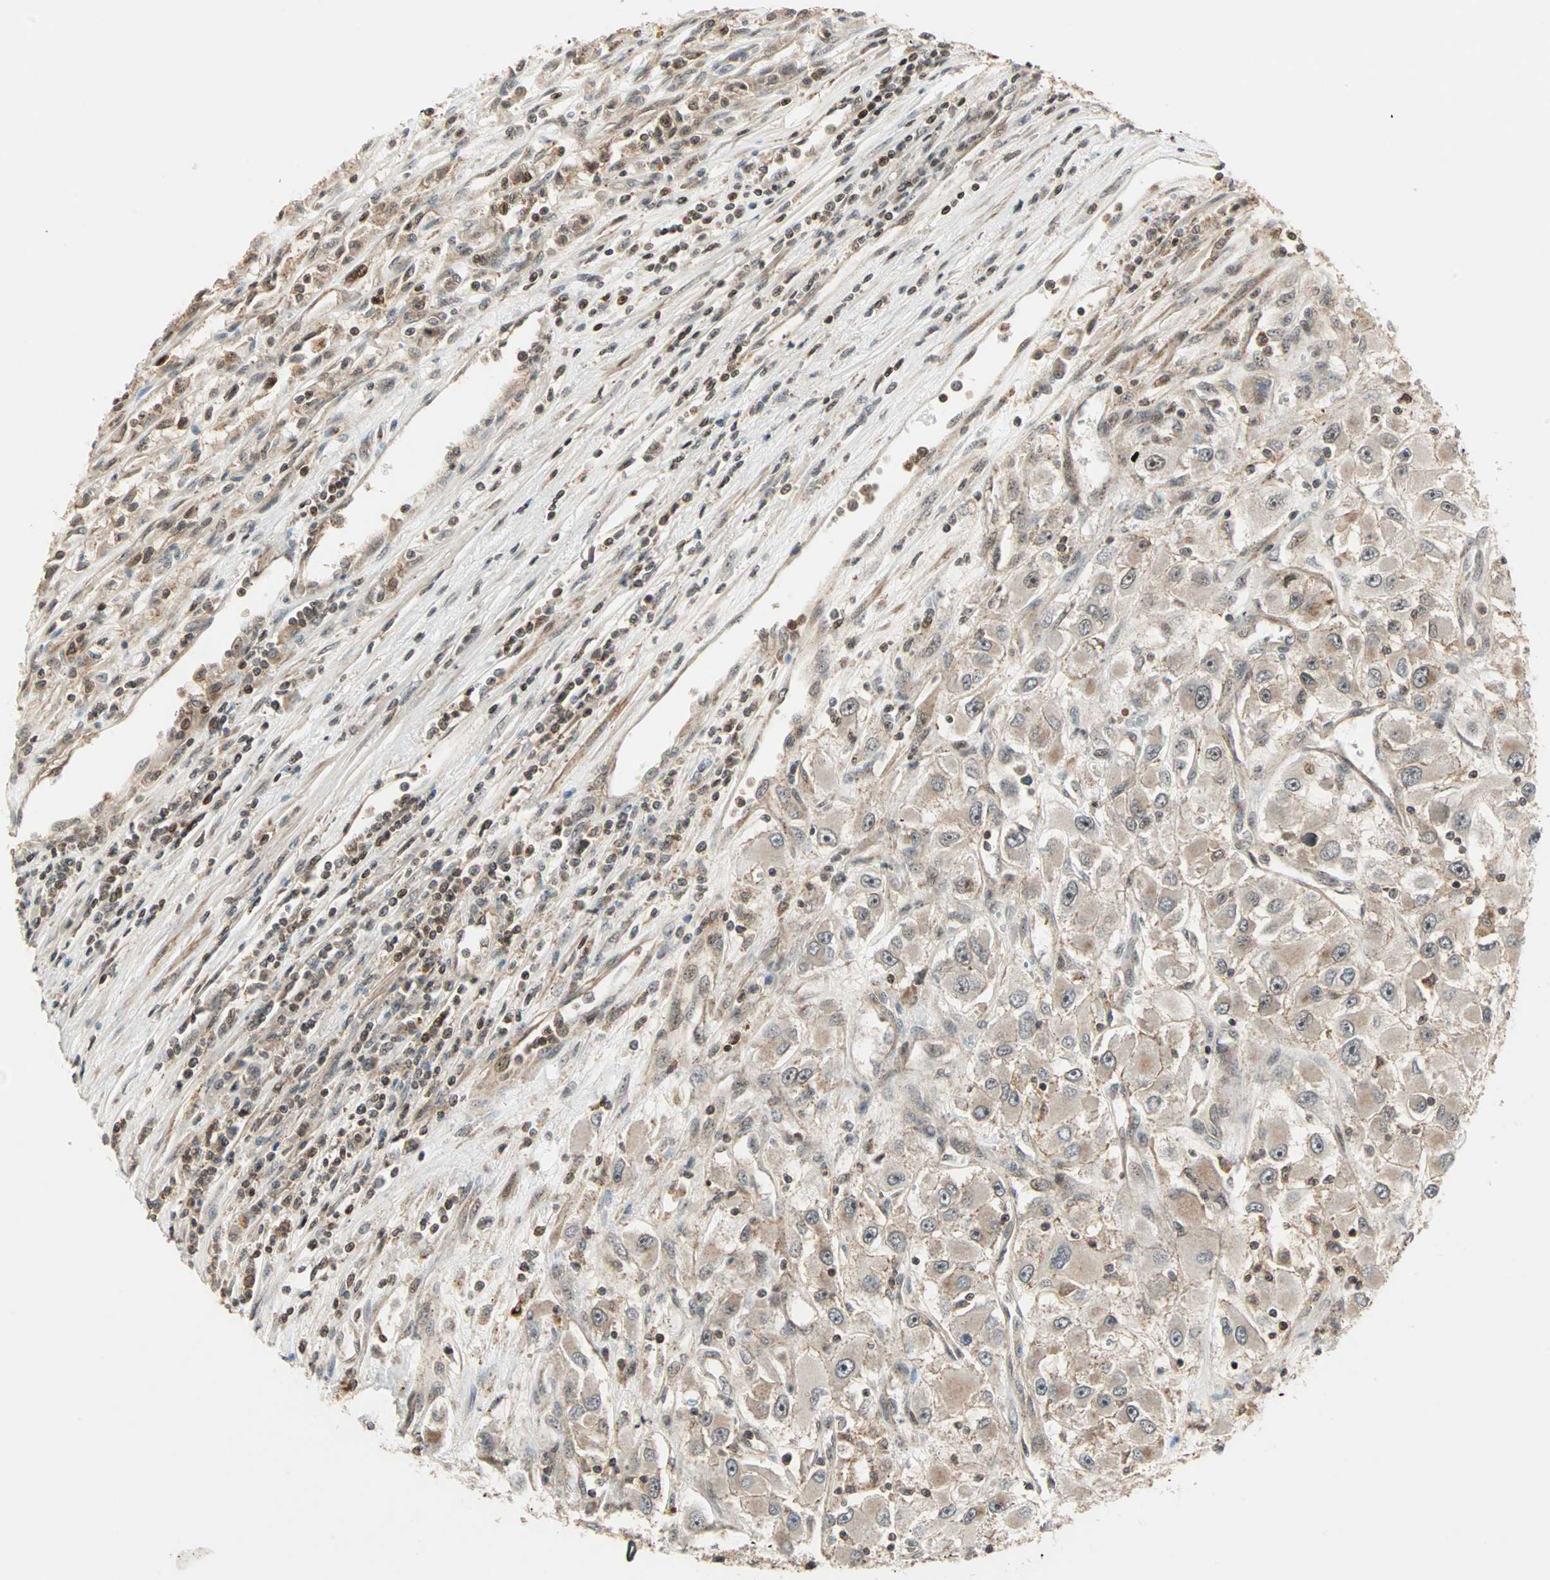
{"staining": {"intensity": "moderate", "quantity": ">75%", "location": "cytoplasmic/membranous,nuclear"}, "tissue": "renal cancer", "cell_type": "Tumor cells", "image_type": "cancer", "snomed": [{"axis": "morphology", "description": "Adenocarcinoma, NOS"}, {"axis": "topography", "description": "Kidney"}], "caption": "Immunohistochemistry staining of renal cancer, which shows medium levels of moderate cytoplasmic/membranous and nuclear positivity in about >75% of tumor cells indicating moderate cytoplasmic/membranous and nuclear protein positivity. The staining was performed using DAB (brown) for protein detection and nuclei were counterstained in hematoxylin (blue).", "gene": "ZBED9", "patient": {"sex": "female", "age": 52}}